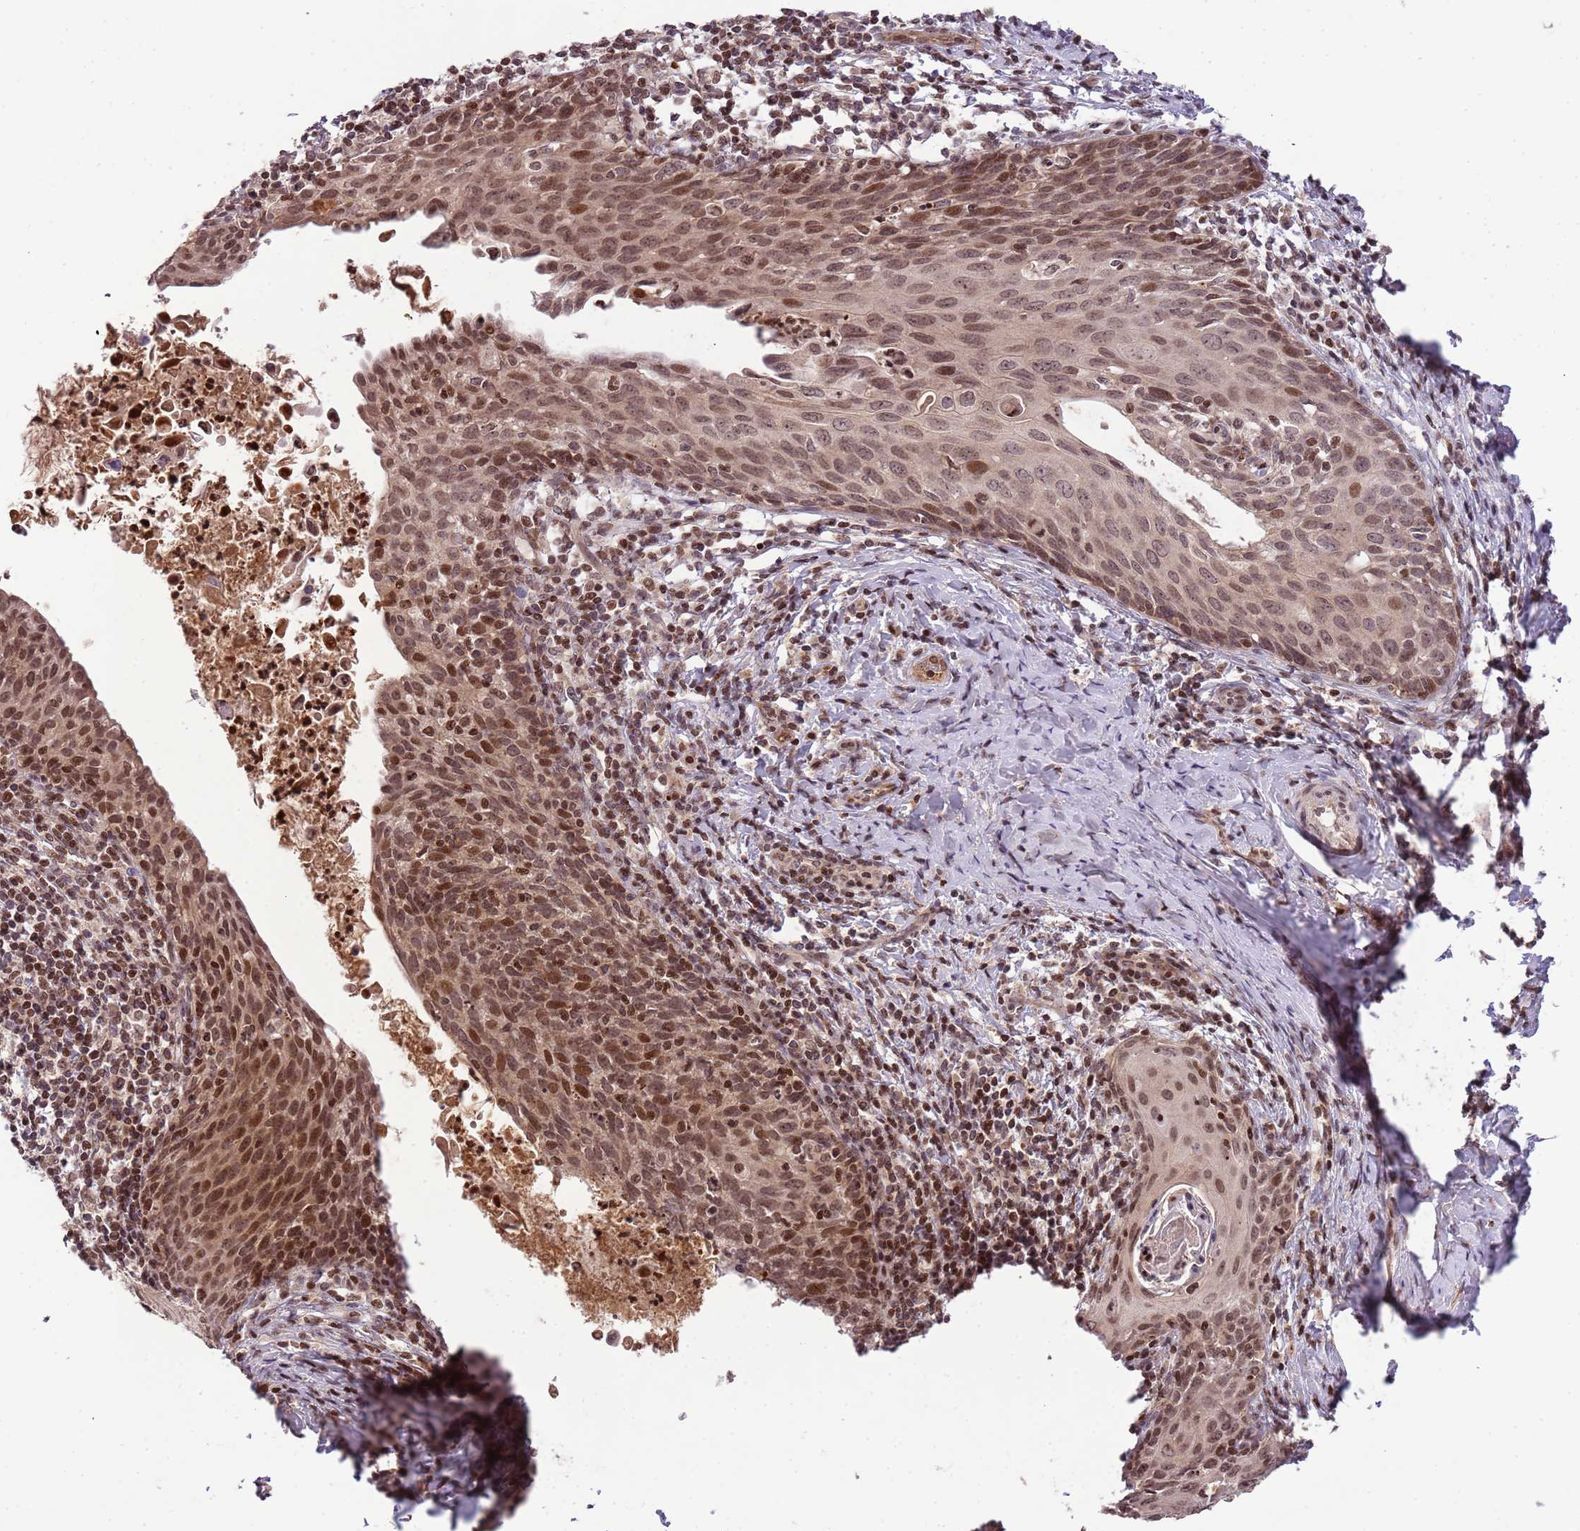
{"staining": {"intensity": "moderate", "quantity": ">75%", "location": "nuclear"}, "tissue": "cervical cancer", "cell_type": "Tumor cells", "image_type": "cancer", "snomed": [{"axis": "morphology", "description": "Squamous cell carcinoma, NOS"}, {"axis": "topography", "description": "Cervix"}], "caption": "Cervical squamous cell carcinoma stained for a protein (brown) reveals moderate nuclear positive staining in approximately >75% of tumor cells.", "gene": "SAMSN1", "patient": {"sex": "female", "age": 52}}